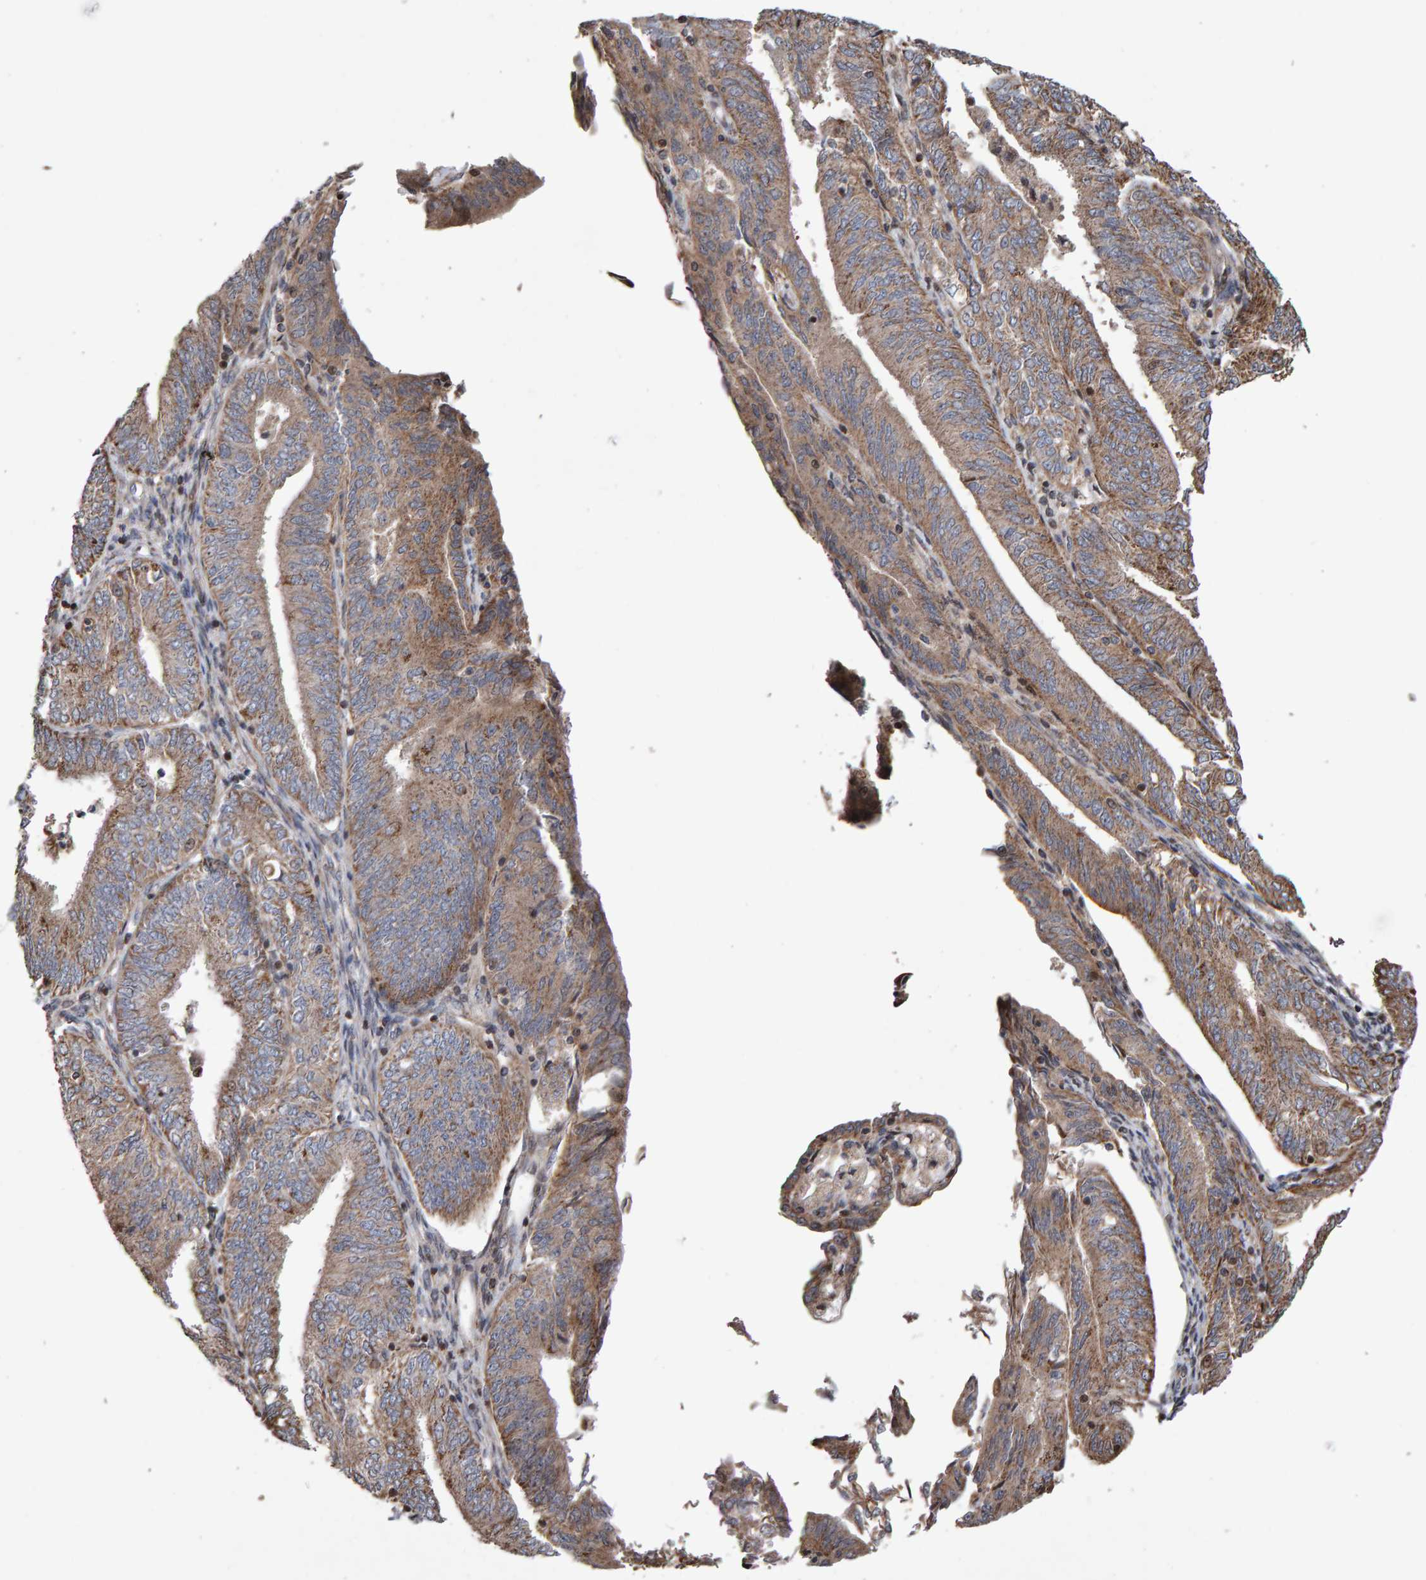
{"staining": {"intensity": "weak", "quantity": ">75%", "location": "cytoplasmic/membranous"}, "tissue": "endometrial cancer", "cell_type": "Tumor cells", "image_type": "cancer", "snomed": [{"axis": "morphology", "description": "Adenocarcinoma, NOS"}, {"axis": "topography", "description": "Endometrium"}], "caption": "Tumor cells show weak cytoplasmic/membranous staining in about >75% of cells in endometrial adenocarcinoma. (DAB (3,3'-diaminobenzidine) IHC with brightfield microscopy, high magnification).", "gene": "PECR", "patient": {"sex": "female", "age": 58}}